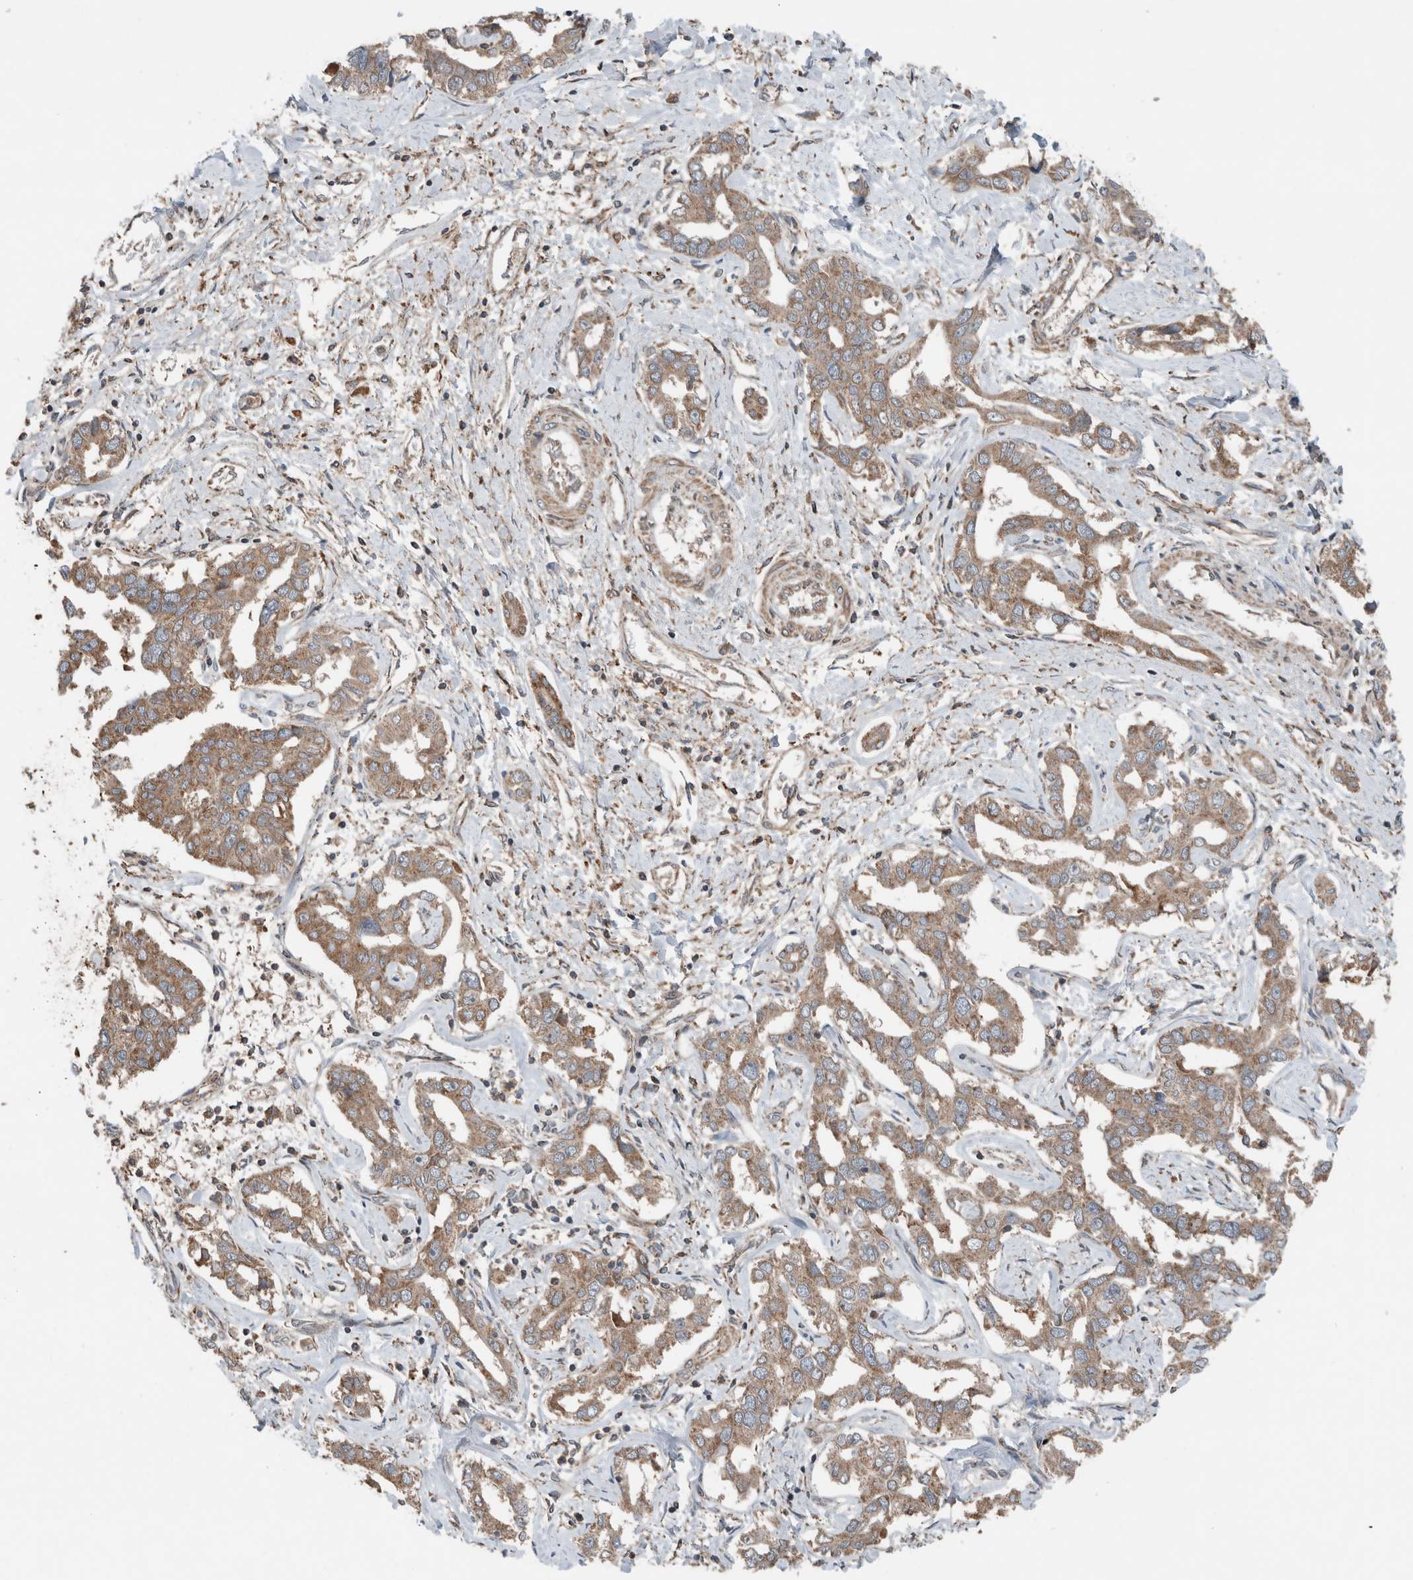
{"staining": {"intensity": "weak", "quantity": ">75%", "location": "cytoplasmic/membranous"}, "tissue": "liver cancer", "cell_type": "Tumor cells", "image_type": "cancer", "snomed": [{"axis": "morphology", "description": "Cholangiocarcinoma"}, {"axis": "topography", "description": "Liver"}], "caption": "Liver cancer (cholangiocarcinoma) tissue demonstrates weak cytoplasmic/membranous expression in about >75% of tumor cells, visualized by immunohistochemistry.", "gene": "KLK14", "patient": {"sex": "male", "age": 59}}